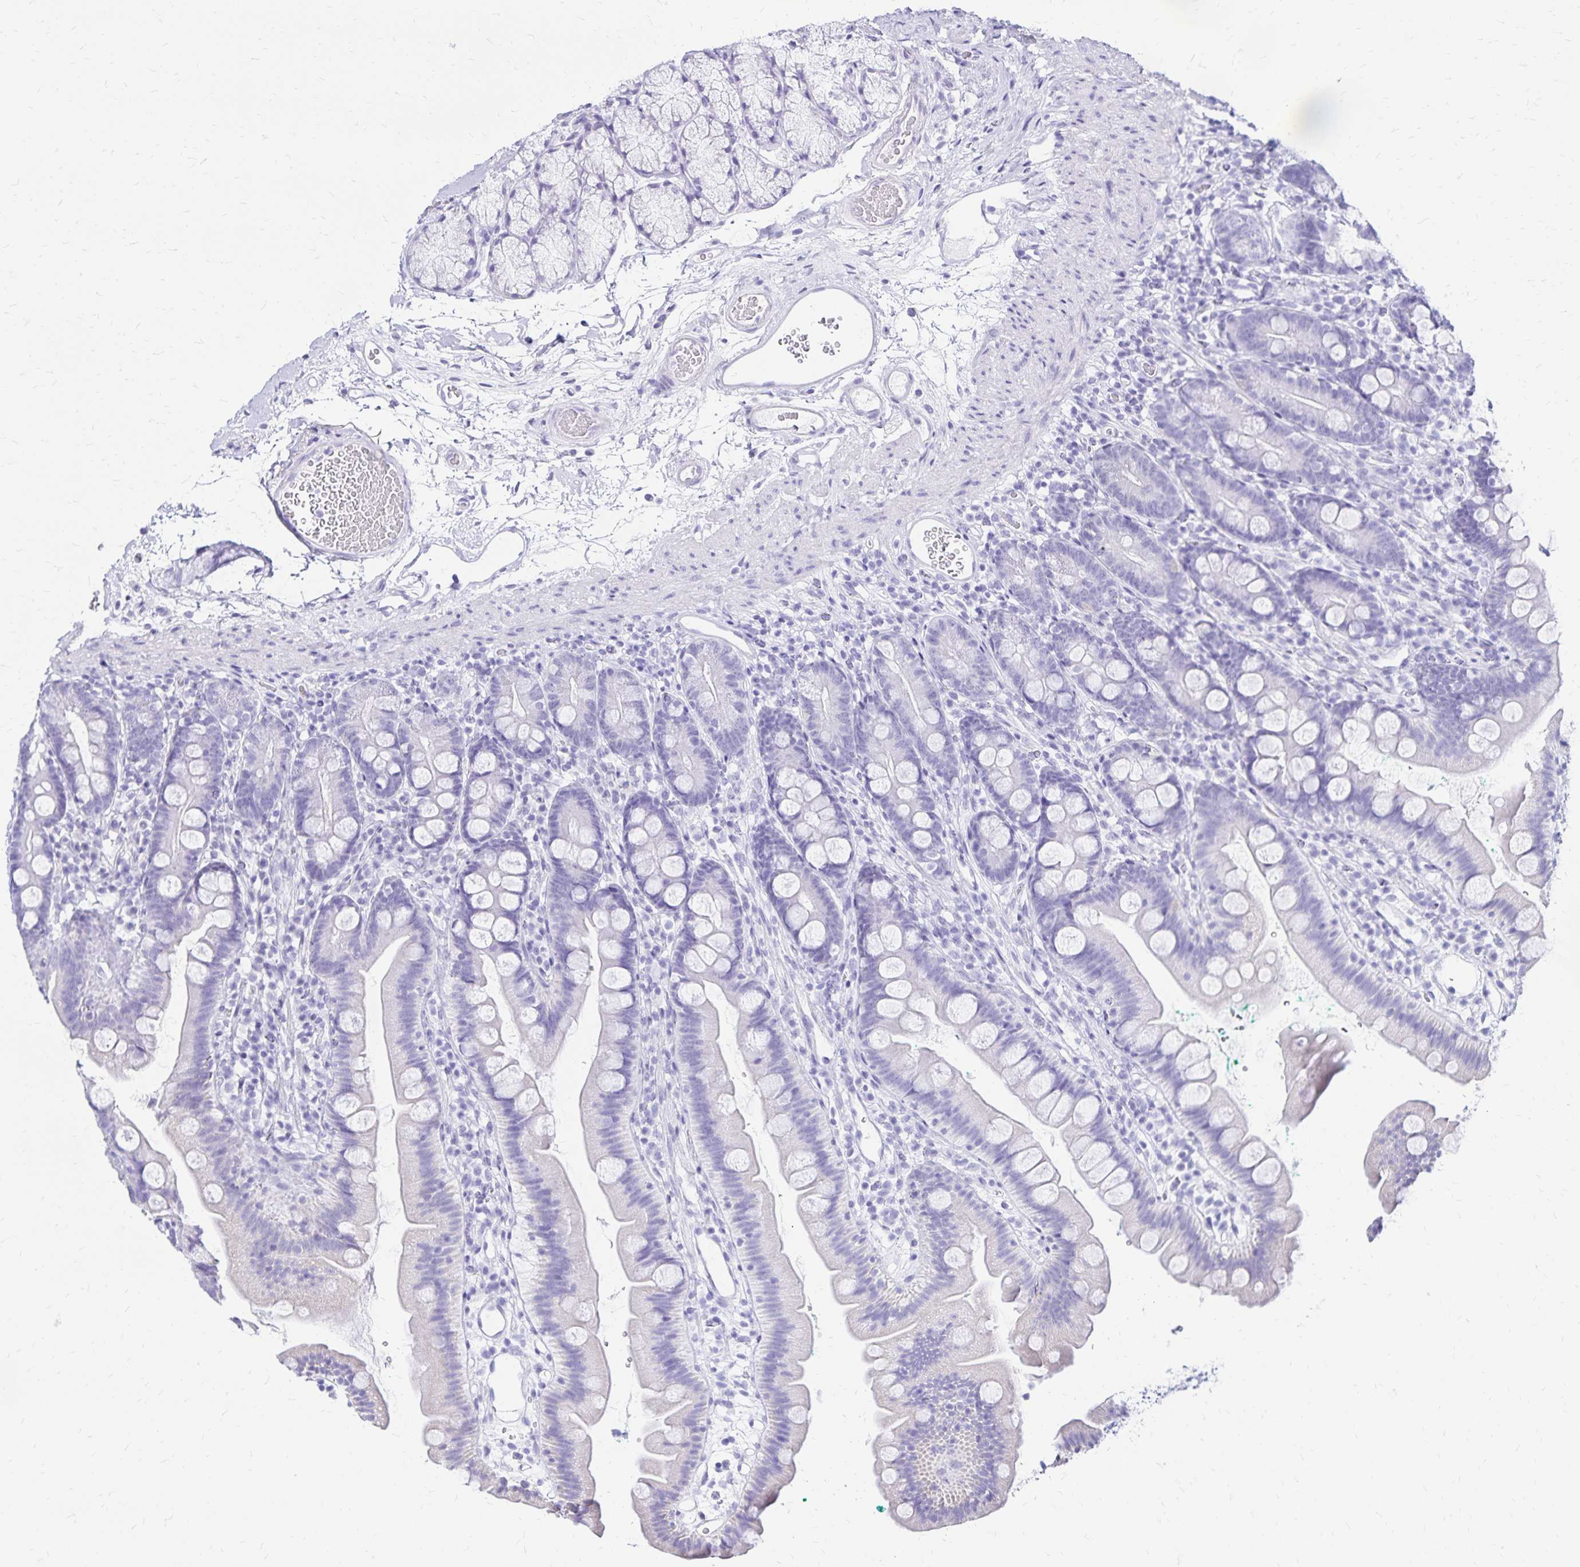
{"staining": {"intensity": "negative", "quantity": "none", "location": "none"}, "tissue": "duodenum", "cell_type": "Glandular cells", "image_type": "normal", "snomed": [{"axis": "morphology", "description": "Normal tissue, NOS"}, {"axis": "topography", "description": "Duodenum"}], "caption": "Immunohistochemistry (IHC) micrograph of normal duodenum: human duodenum stained with DAB exhibits no significant protein staining in glandular cells.", "gene": "LIN28B", "patient": {"sex": "female", "age": 67}}